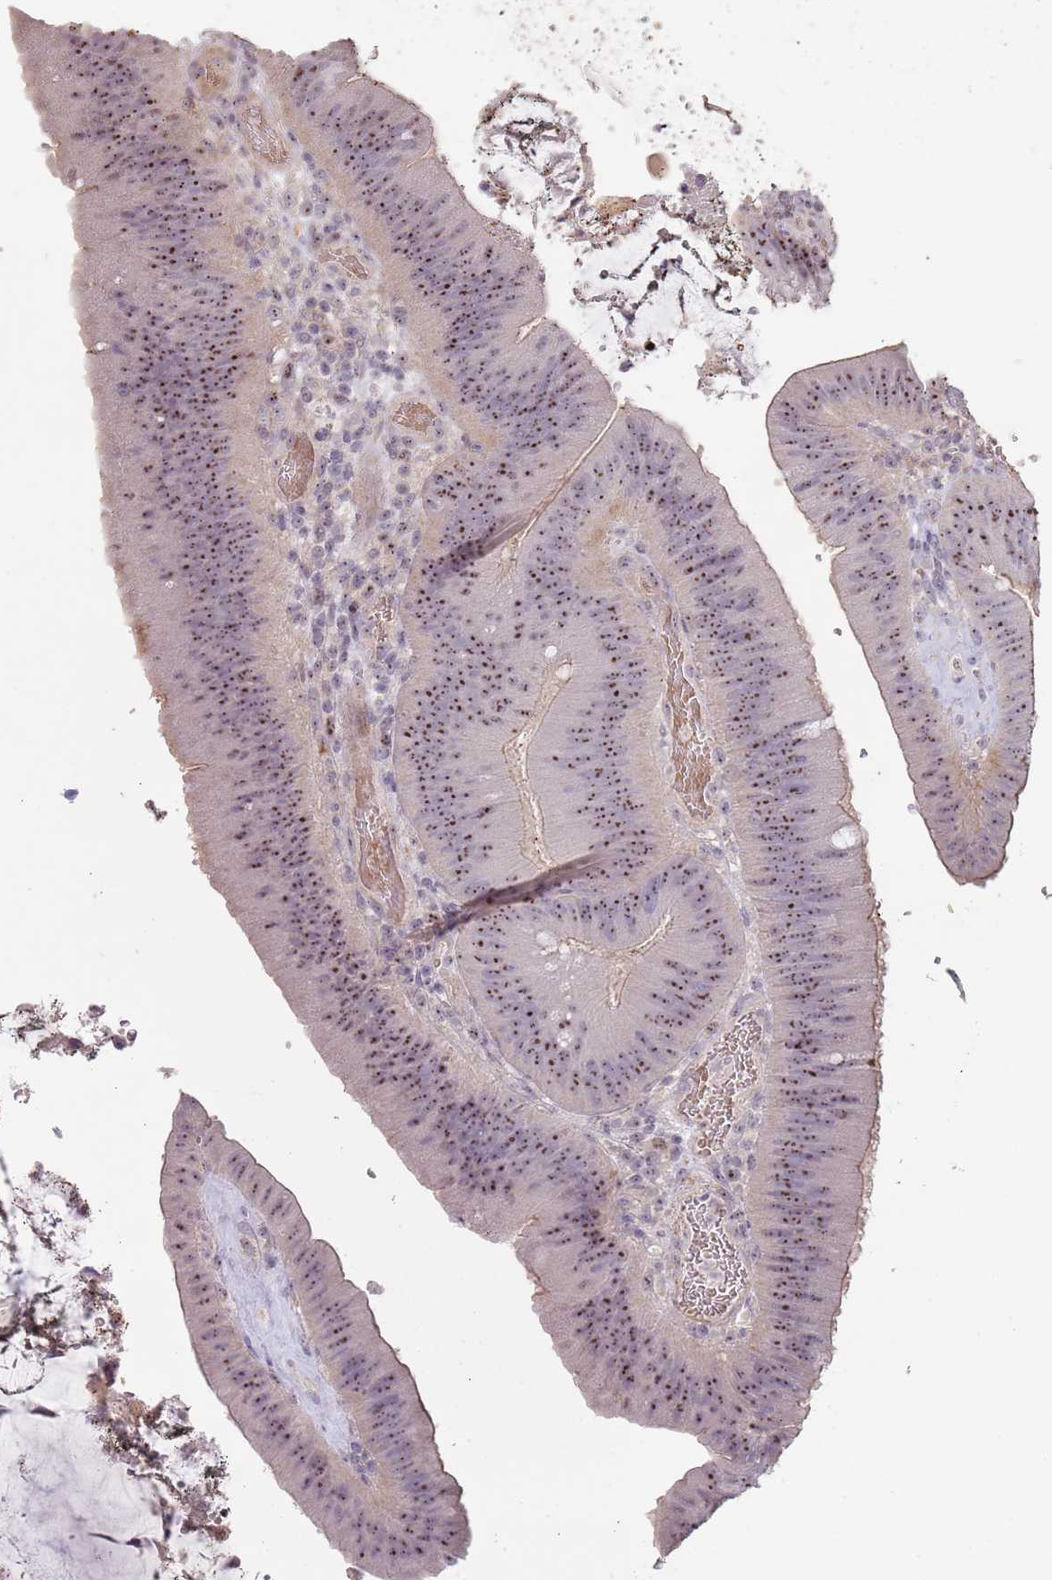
{"staining": {"intensity": "moderate", "quantity": ">75%", "location": "nuclear"}, "tissue": "colorectal cancer", "cell_type": "Tumor cells", "image_type": "cancer", "snomed": [{"axis": "morphology", "description": "Adenocarcinoma, NOS"}, {"axis": "topography", "description": "Colon"}], "caption": "An image showing moderate nuclear staining in approximately >75% of tumor cells in colorectal cancer, as visualized by brown immunohistochemical staining.", "gene": "ADTRP", "patient": {"sex": "female", "age": 43}}